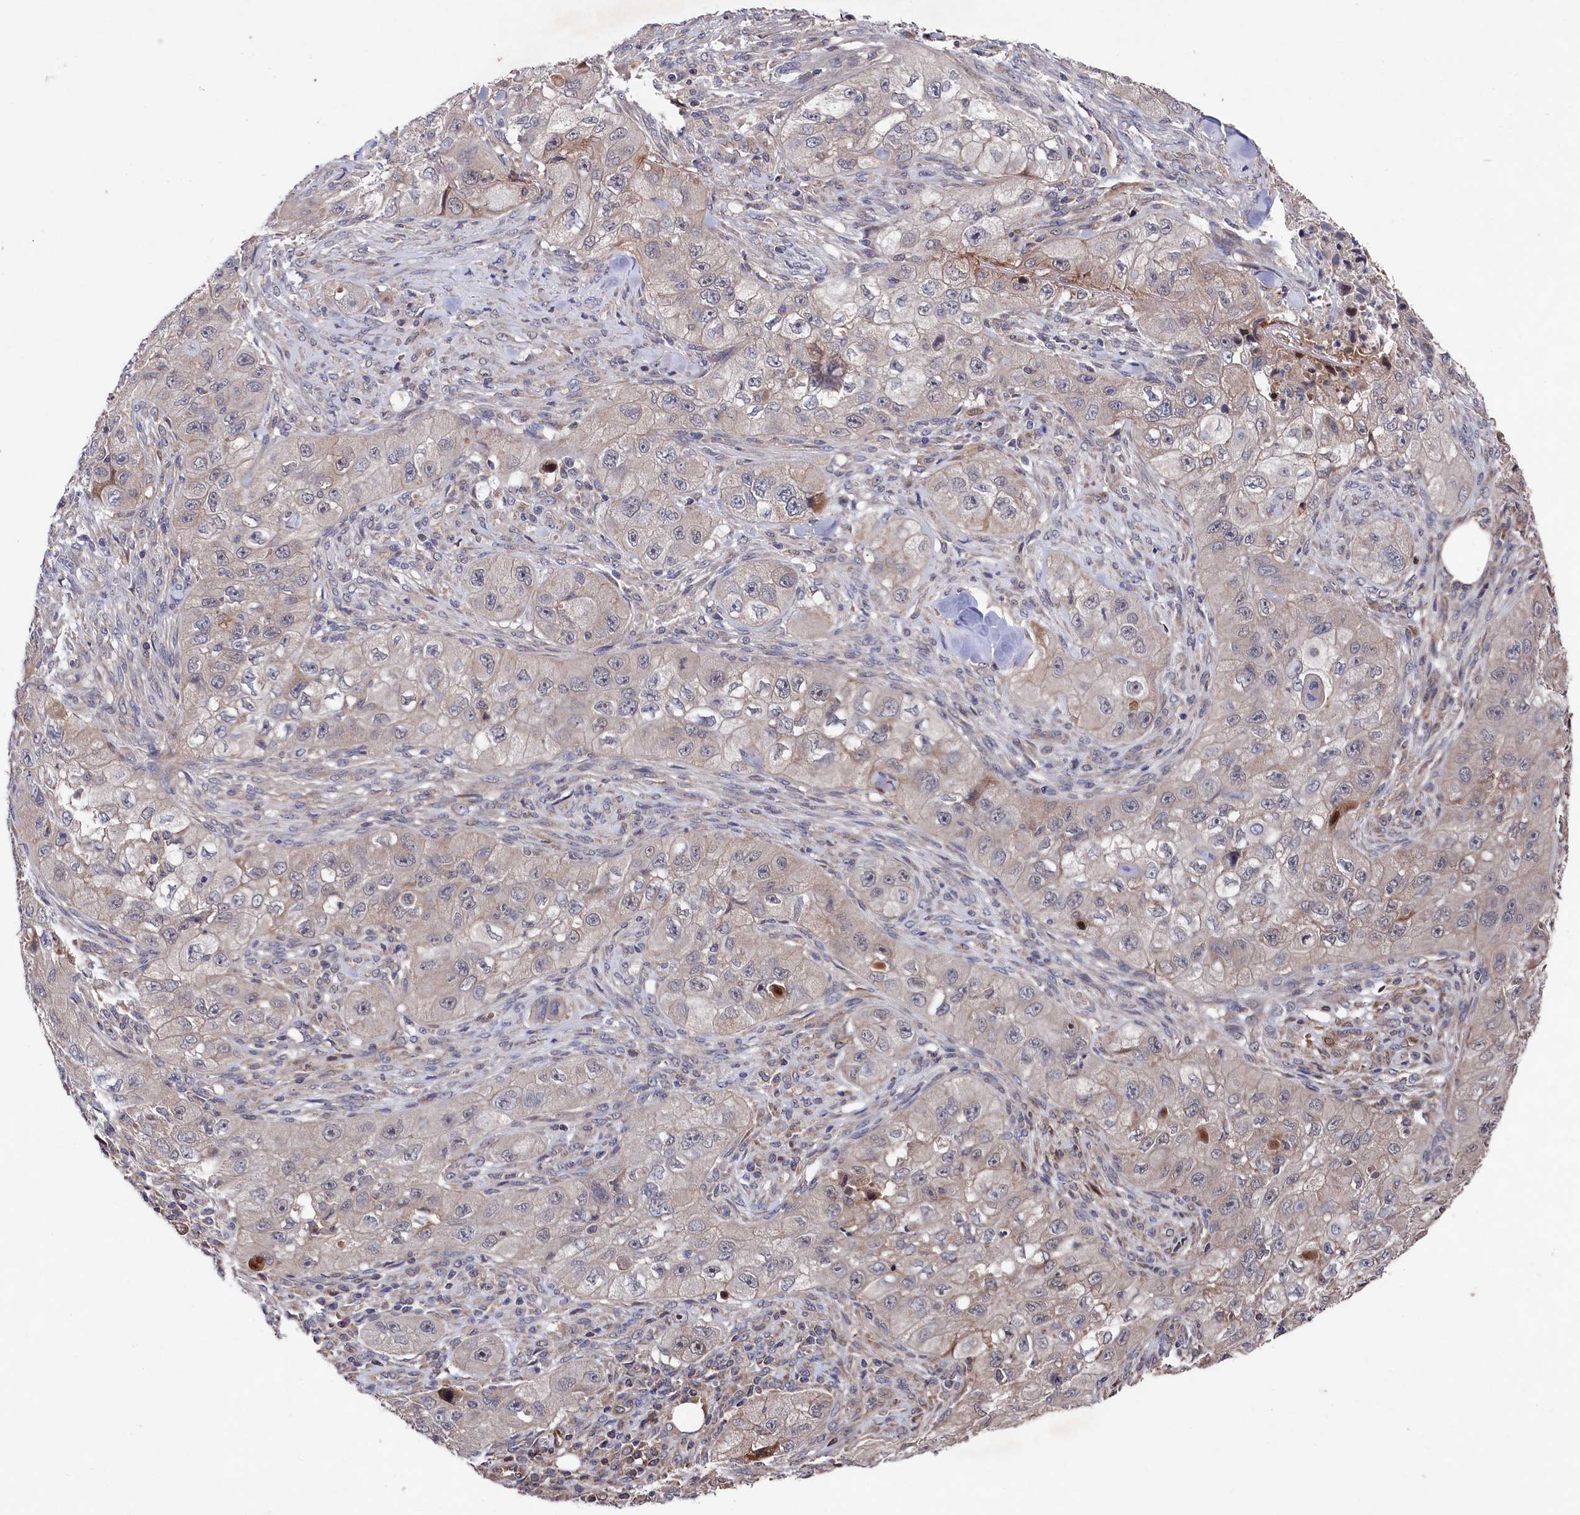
{"staining": {"intensity": "weak", "quantity": "<25%", "location": "cytoplasmic/membranous"}, "tissue": "skin cancer", "cell_type": "Tumor cells", "image_type": "cancer", "snomed": [{"axis": "morphology", "description": "Squamous cell carcinoma, NOS"}, {"axis": "topography", "description": "Skin"}, {"axis": "topography", "description": "Subcutis"}], "caption": "Skin squamous cell carcinoma was stained to show a protein in brown. There is no significant expression in tumor cells.", "gene": "SUPV3L1", "patient": {"sex": "male", "age": 73}}